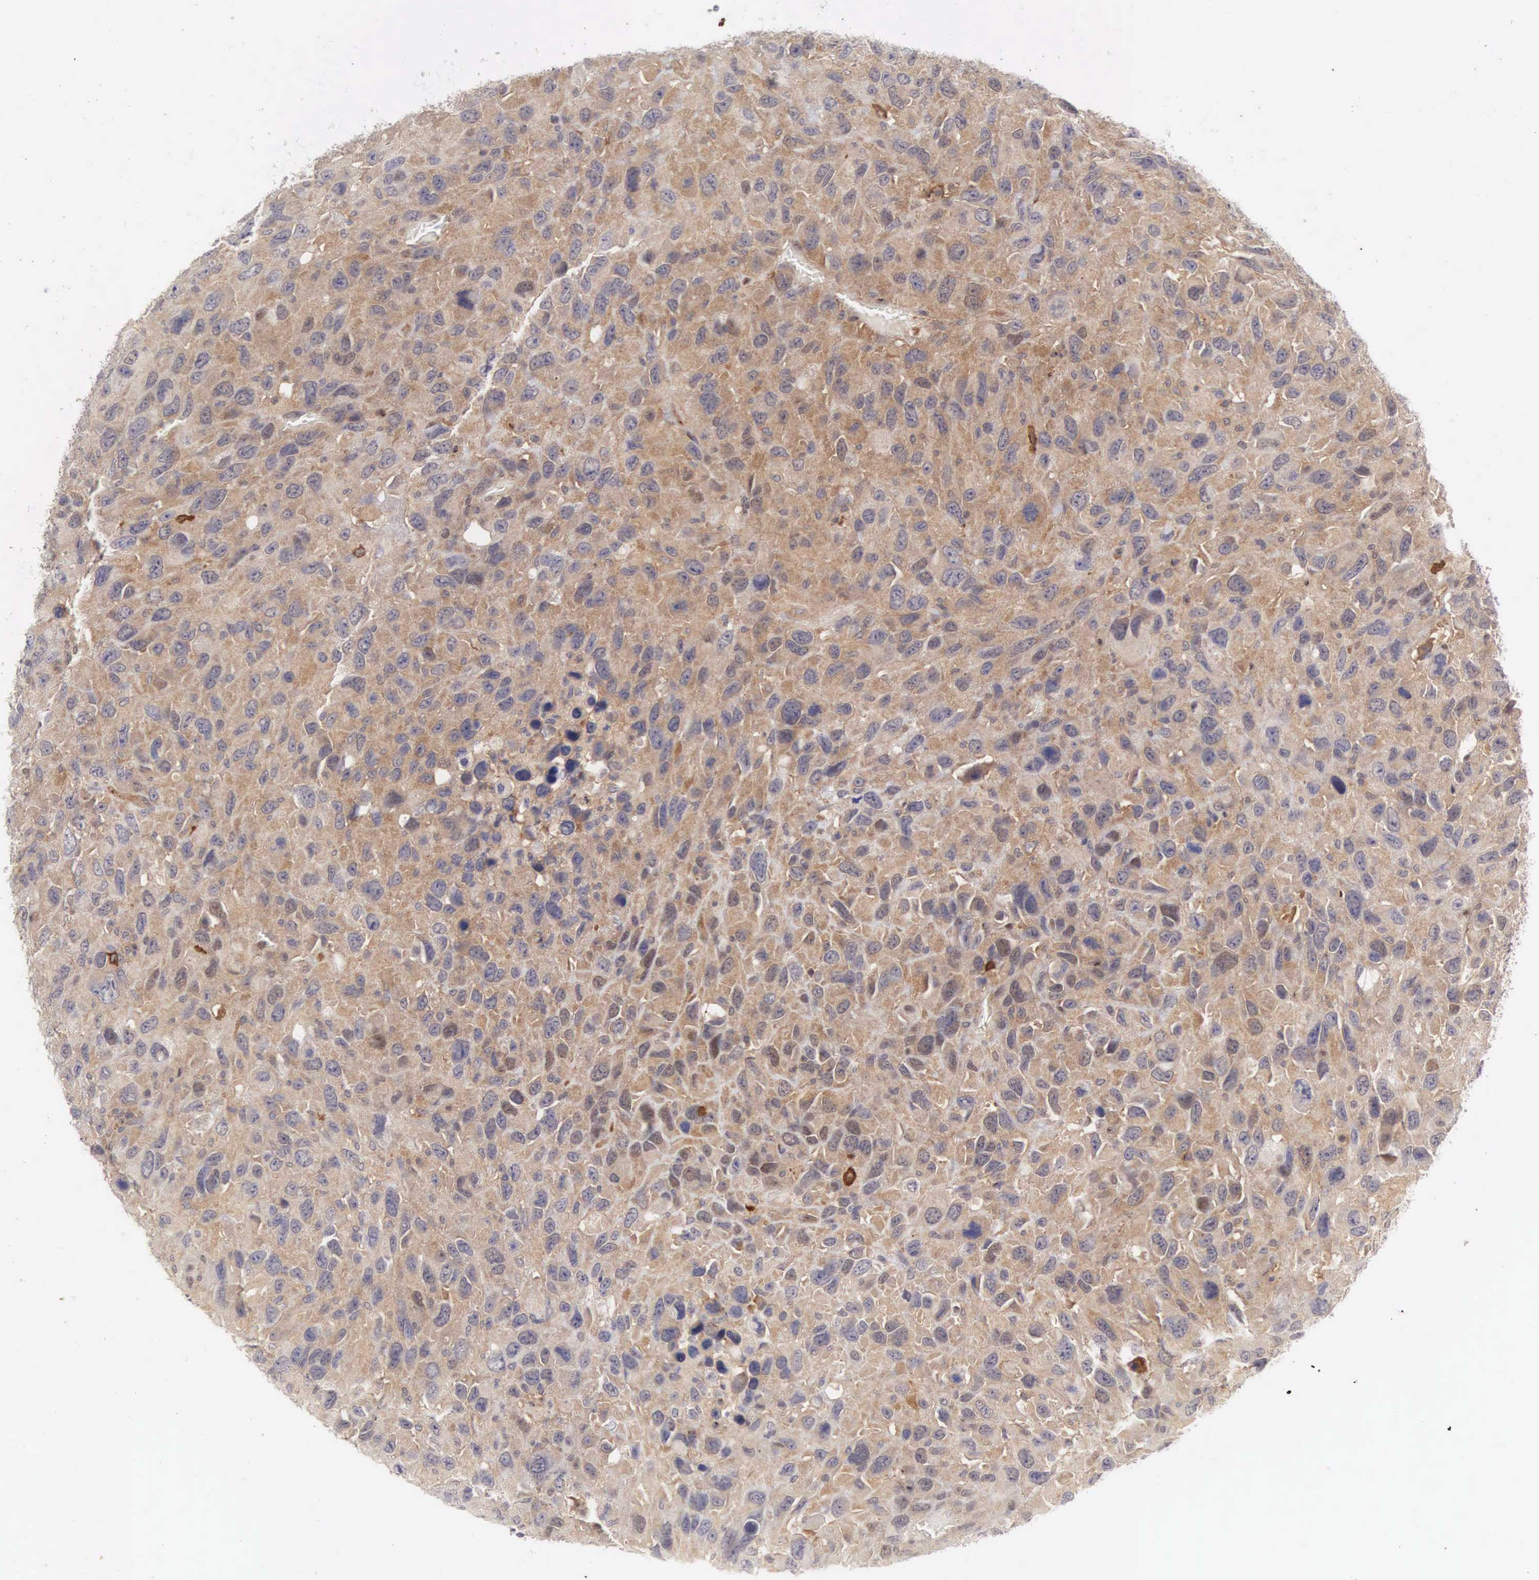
{"staining": {"intensity": "moderate", "quantity": ">75%", "location": "cytoplasmic/membranous"}, "tissue": "renal cancer", "cell_type": "Tumor cells", "image_type": "cancer", "snomed": [{"axis": "morphology", "description": "Adenocarcinoma, NOS"}, {"axis": "topography", "description": "Kidney"}], "caption": "A brown stain shows moderate cytoplasmic/membranous positivity of a protein in renal cancer (adenocarcinoma) tumor cells. Using DAB (brown) and hematoxylin (blue) stains, captured at high magnification using brightfield microscopy.", "gene": "CD1A", "patient": {"sex": "male", "age": 79}}